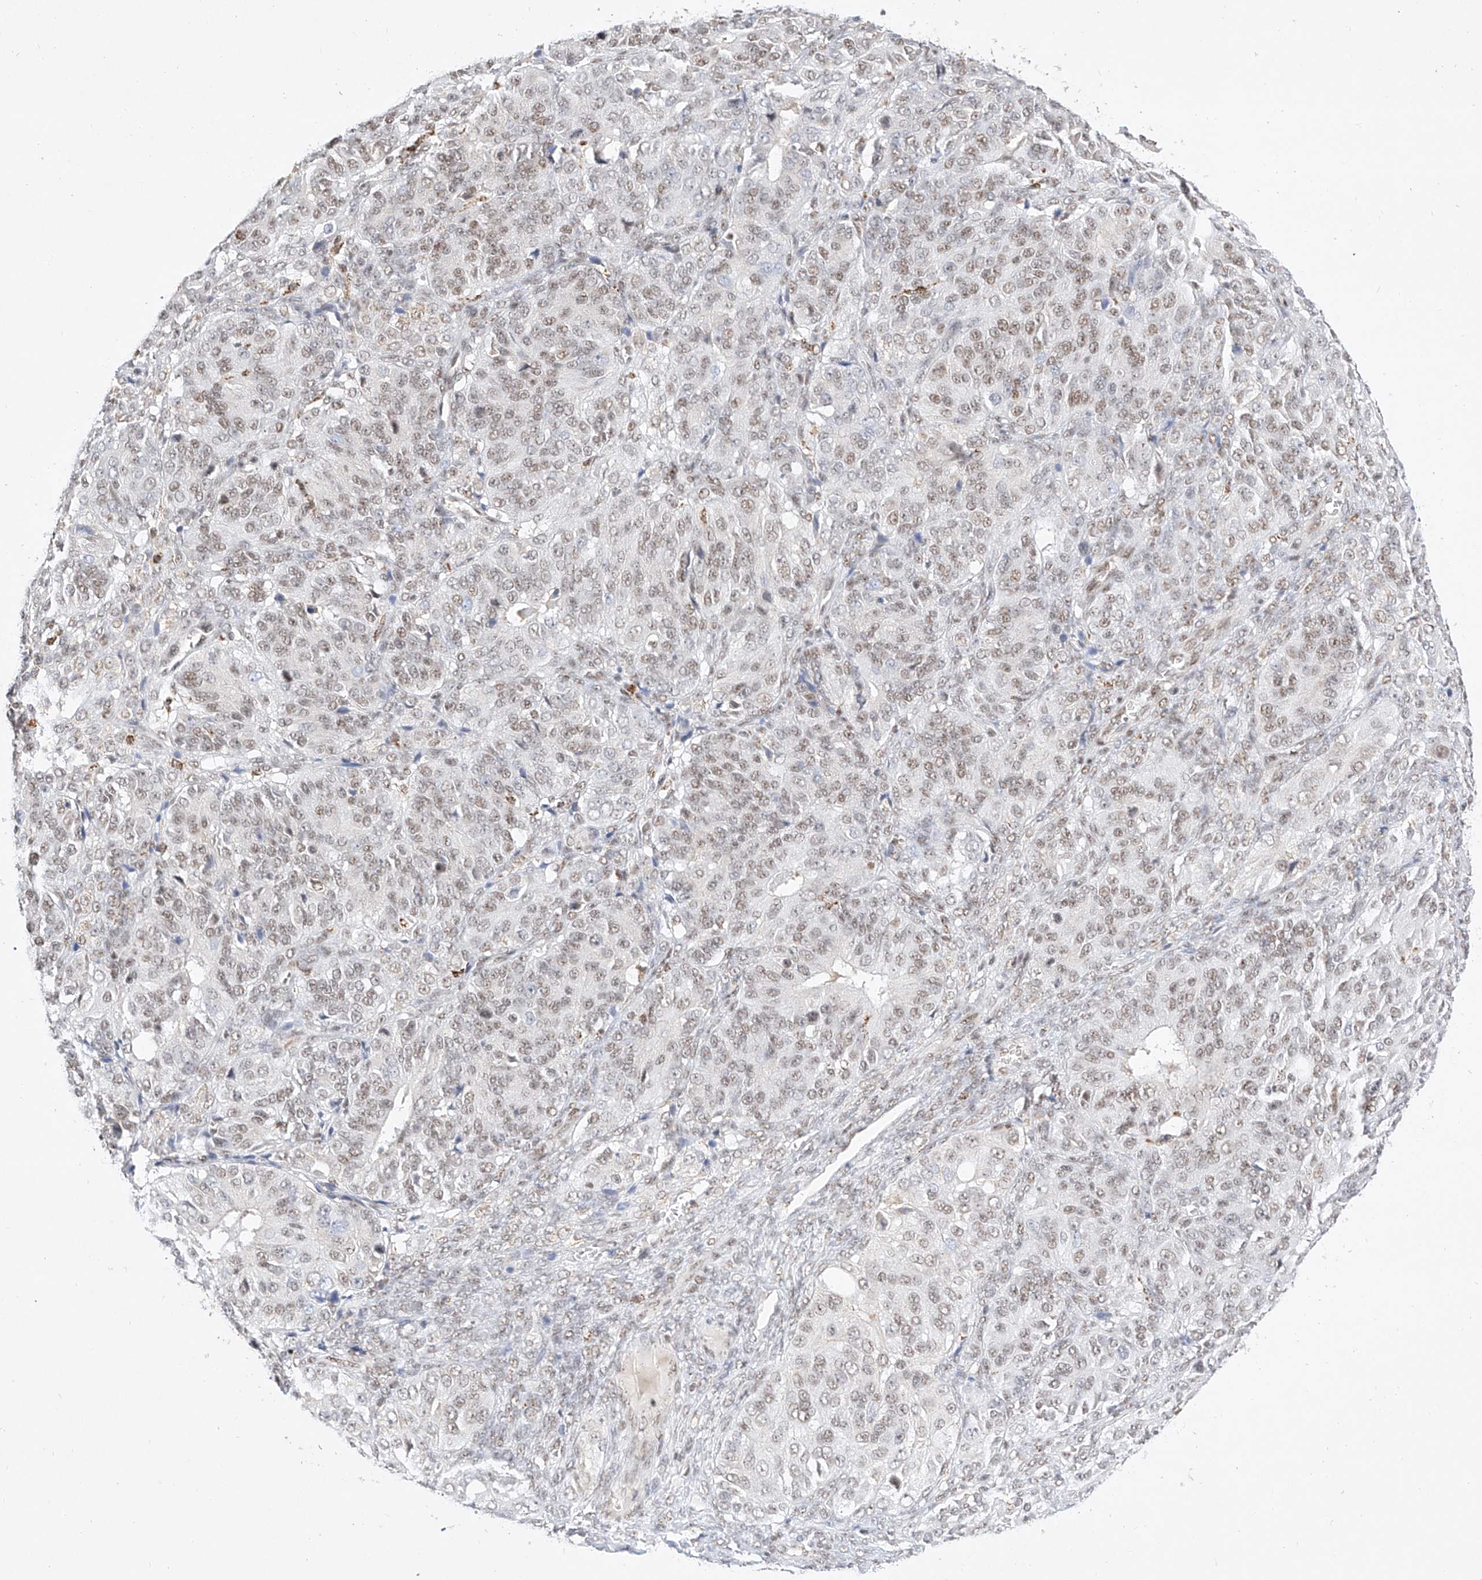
{"staining": {"intensity": "weak", "quantity": ">75%", "location": "nuclear"}, "tissue": "ovarian cancer", "cell_type": "Tumor cells", "image_type": "cancer", "snomed": [{"axis": "morphology", "description": "Carcinoma, endometroid"}, {"axis": "topography", "description": "Ovary"}], "caption": "Ovarian cancer stained for a protein displays weak nuclear positivity in tumor cells.", "gene": "NRF1", "patient": {"sex": "female", "age": 51}}